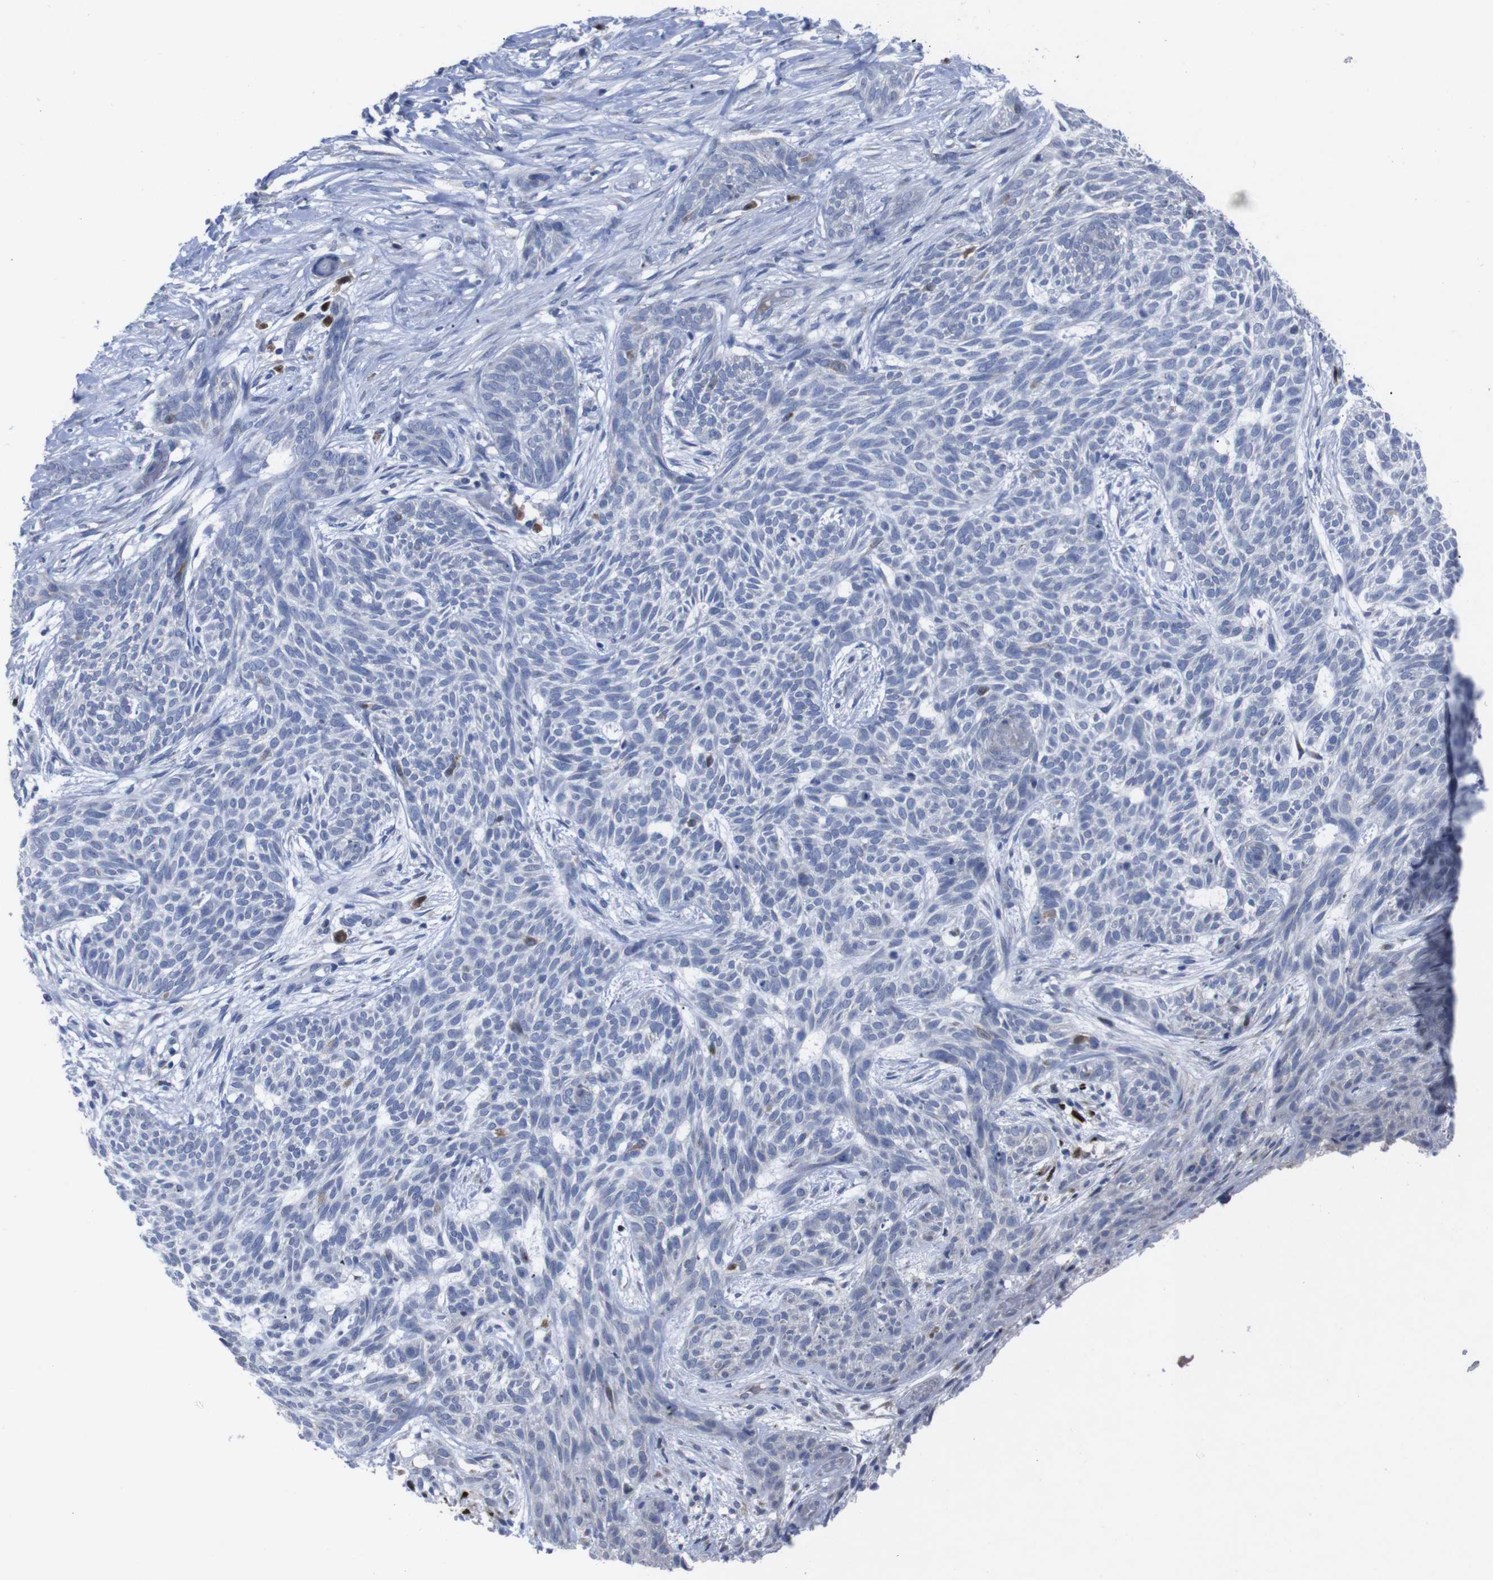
{"staining": {"intensity": "negative", "quantity": "none", "location": "none"}, "tissue": "skin cancer", "cell_type": "Tumor cells", "image_type": "cancer", "snomed": [{"axis": "morphology", "description": "Basal cell carcinoma"}, {"axis": "topography", "description": "Skin"}], "caption": "This is an IHC micrograph of skin basal cell carcinoma. There is no expression in tumor cells.", "gene": "IRF4", "patient": {"sex": "female", "age": 59}}